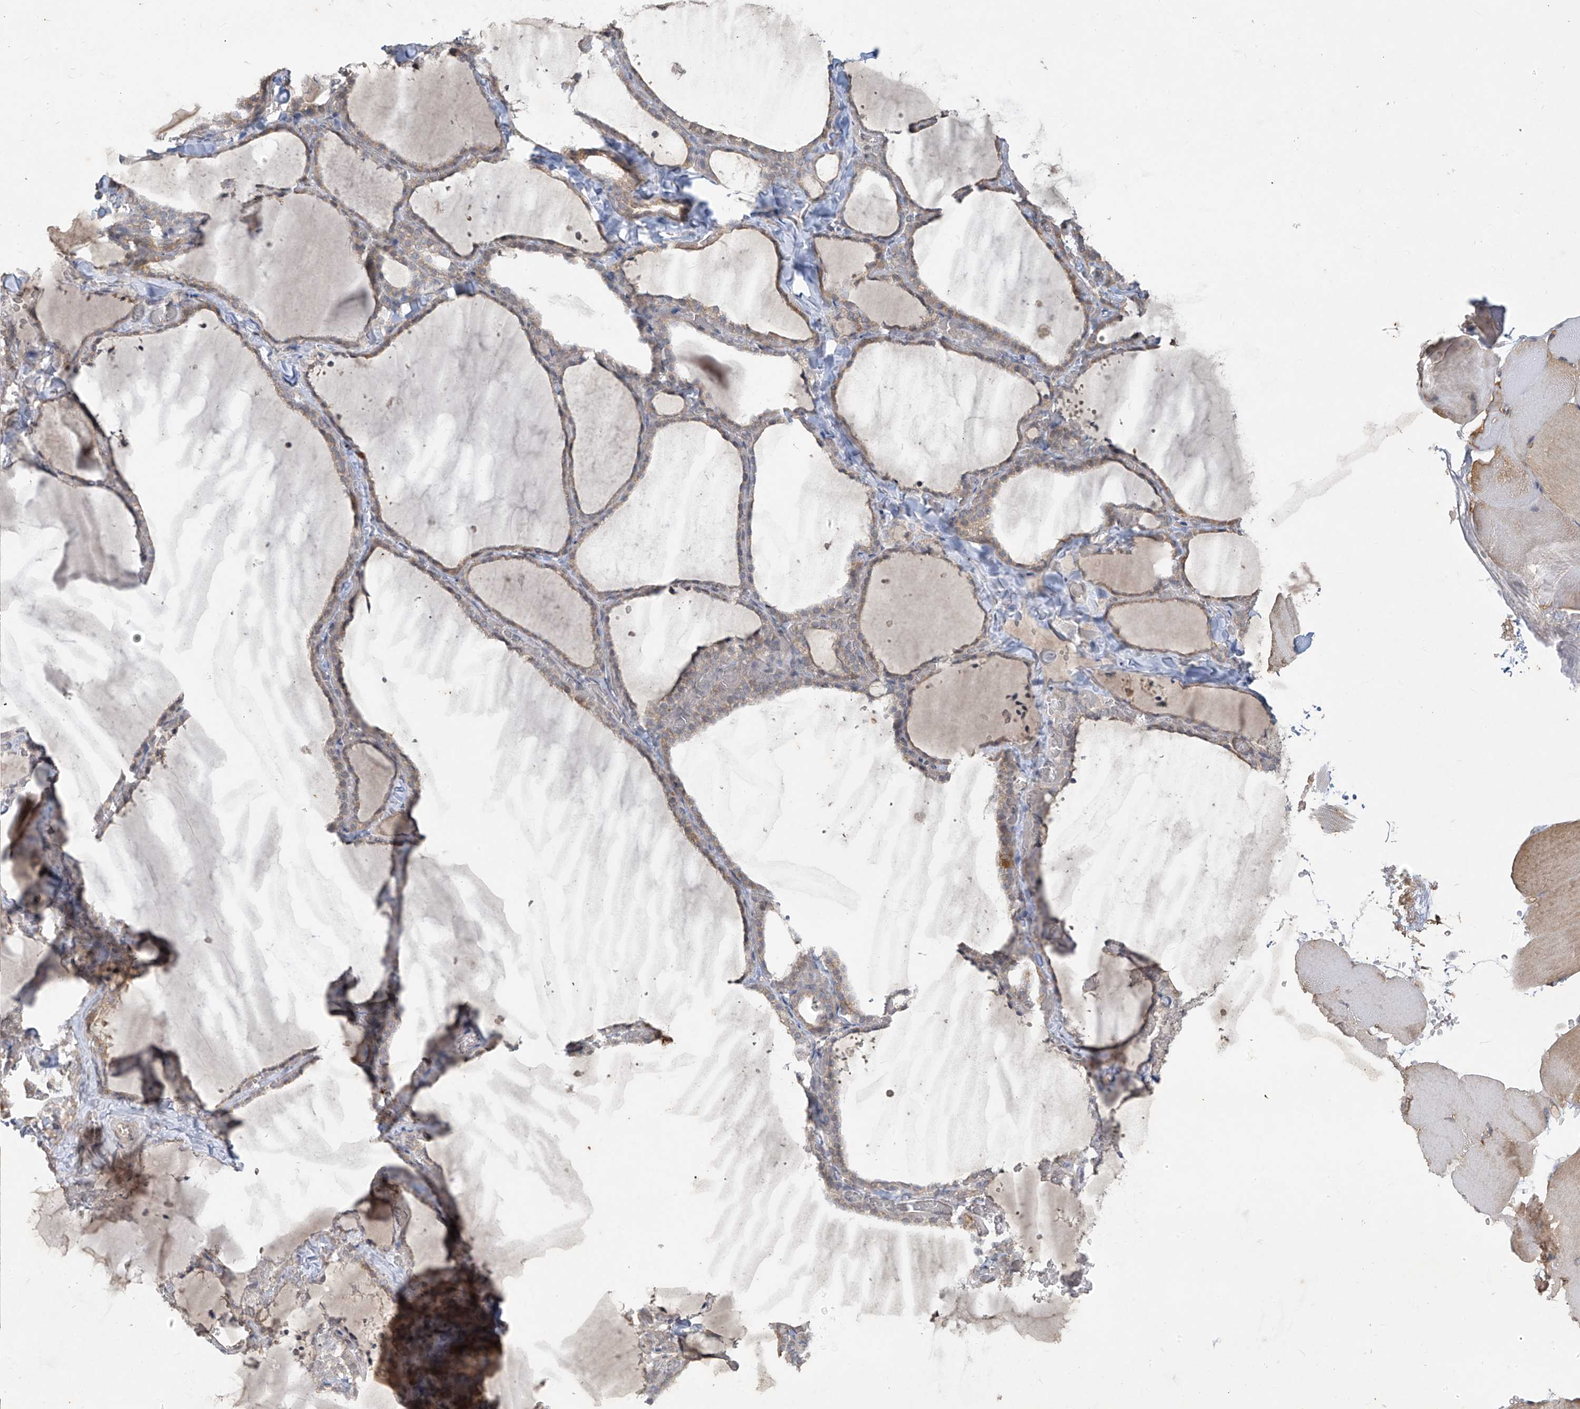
{"staining": {"intensity": "weak", "quantity": "25%-75%", "location": "cytoplasmic/membranous"}, "tissue": "thyroid gland", "cell_type": "Glandular cells", "image_type": "normal", "snomed": [{"axis": "morphology", "description": "Normal tissue, NOS"}, {"axis": "topography", "description": "Thyroid gland"}], "caption": "Benign thyroid gland displays weak cytoplasmic/membranous staining in about 25%-75% of glandular cells, visualized by immunohistochemistry. Immunohistochemistry (ihc) stains the protein in brown and the nuclei are stained blue.", "gene": "DGKQ", "patient": {"sex": "female", "age": 22}}